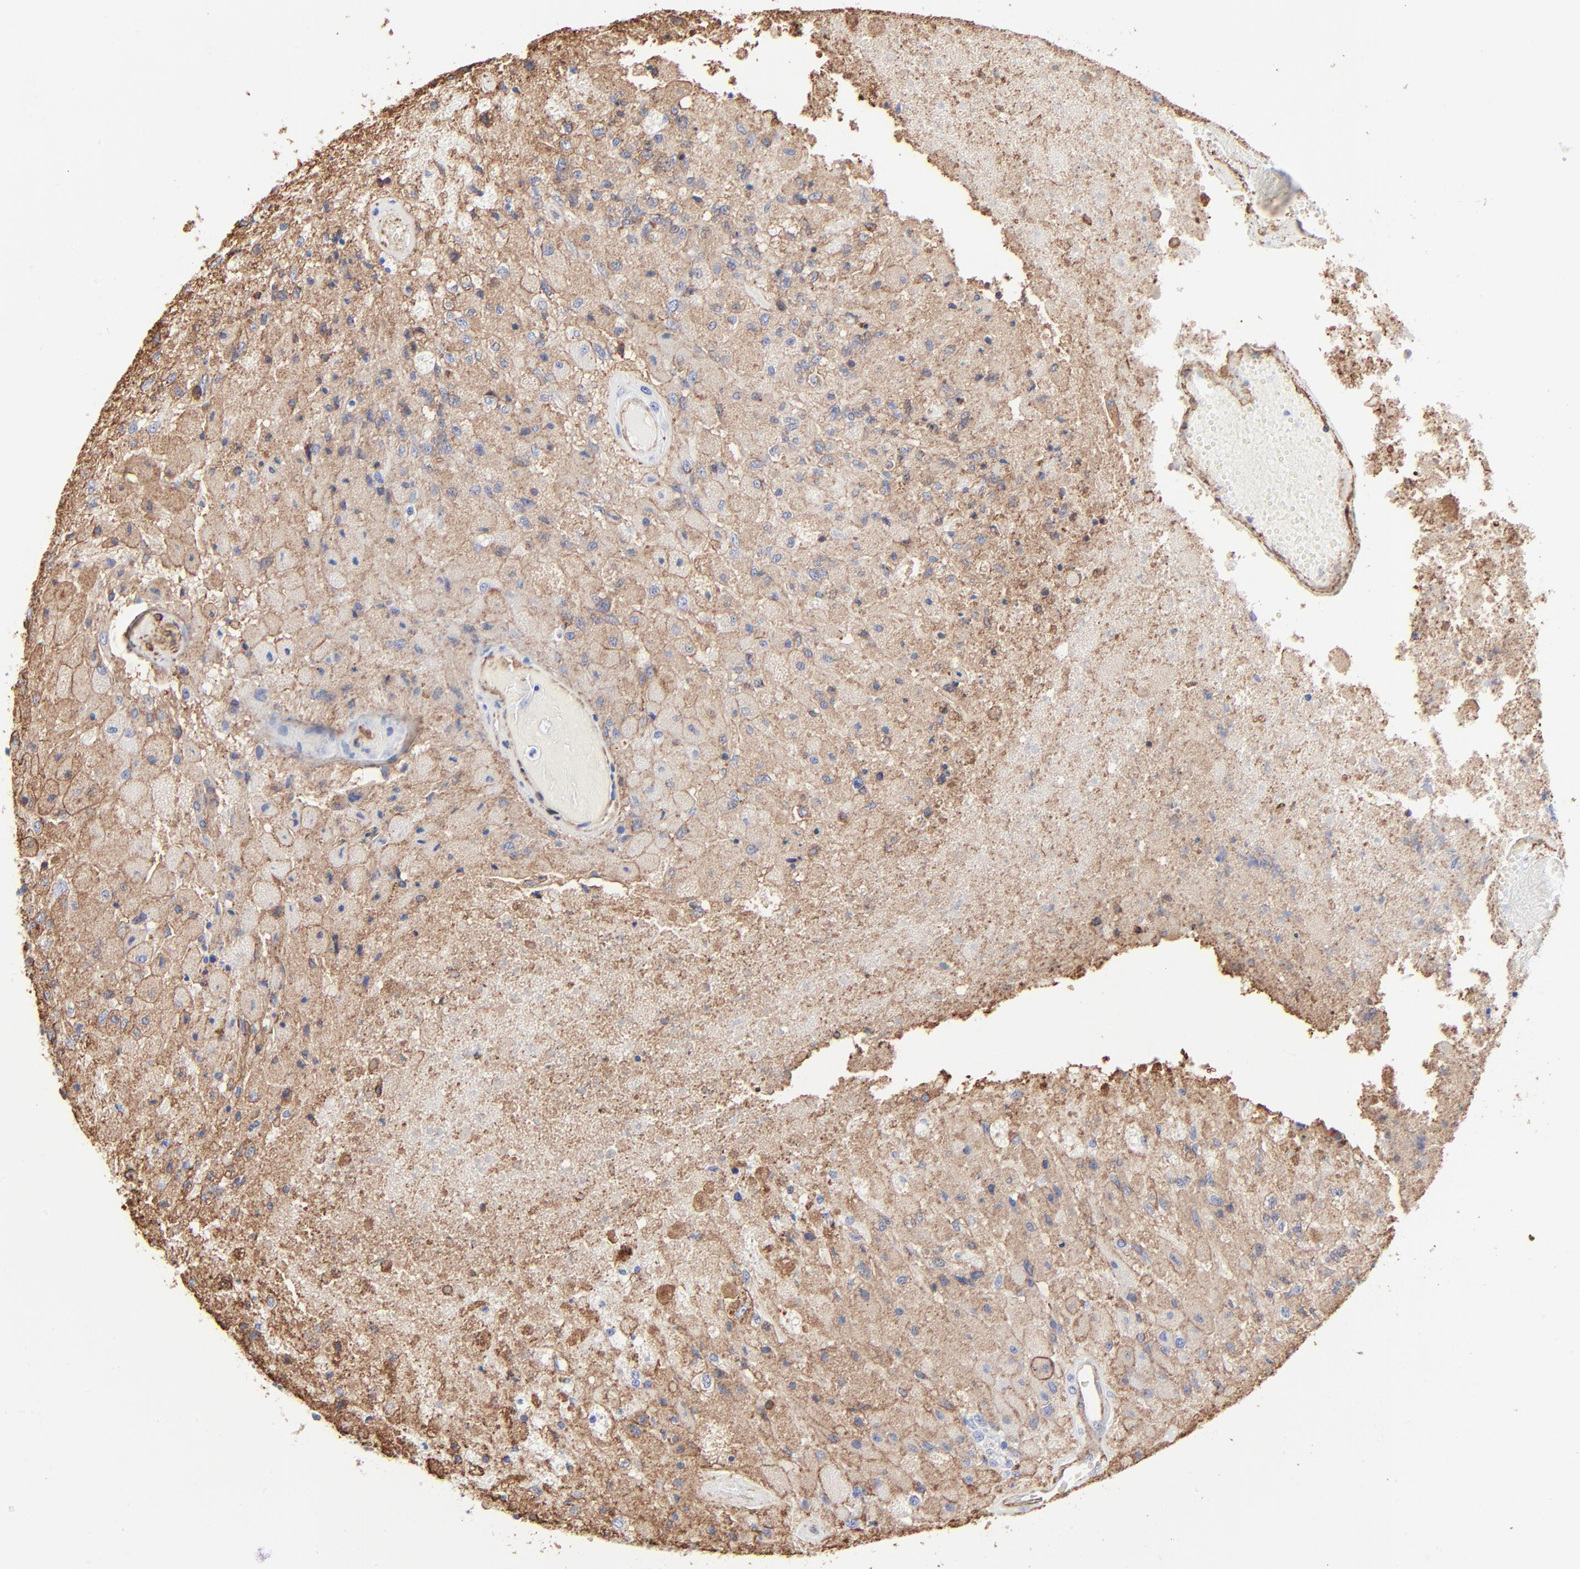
{"staining": {"intensity": "moderate", "quantity": ">75%", "location": "cytoplasmic/membranous"}, "tissue": "glioma", "cell_type": "Tumor cells", "image_type": "cancer", "snomed": [{"axis": "morphology", "description": "Normal tissue, NOS"}, {"axis": "morphology", "description": "Glioma, malignant, High grade"}, {"axis": "topography", "description": "Cerebral cortex"}], "caption": "Malignant high-grade glioma stained for a protein exhibits moderate cytoplasmic/membranous positivity in tumor cells.", "gene": "CAV1", "patient": {"sex": "male", "age": 77}}